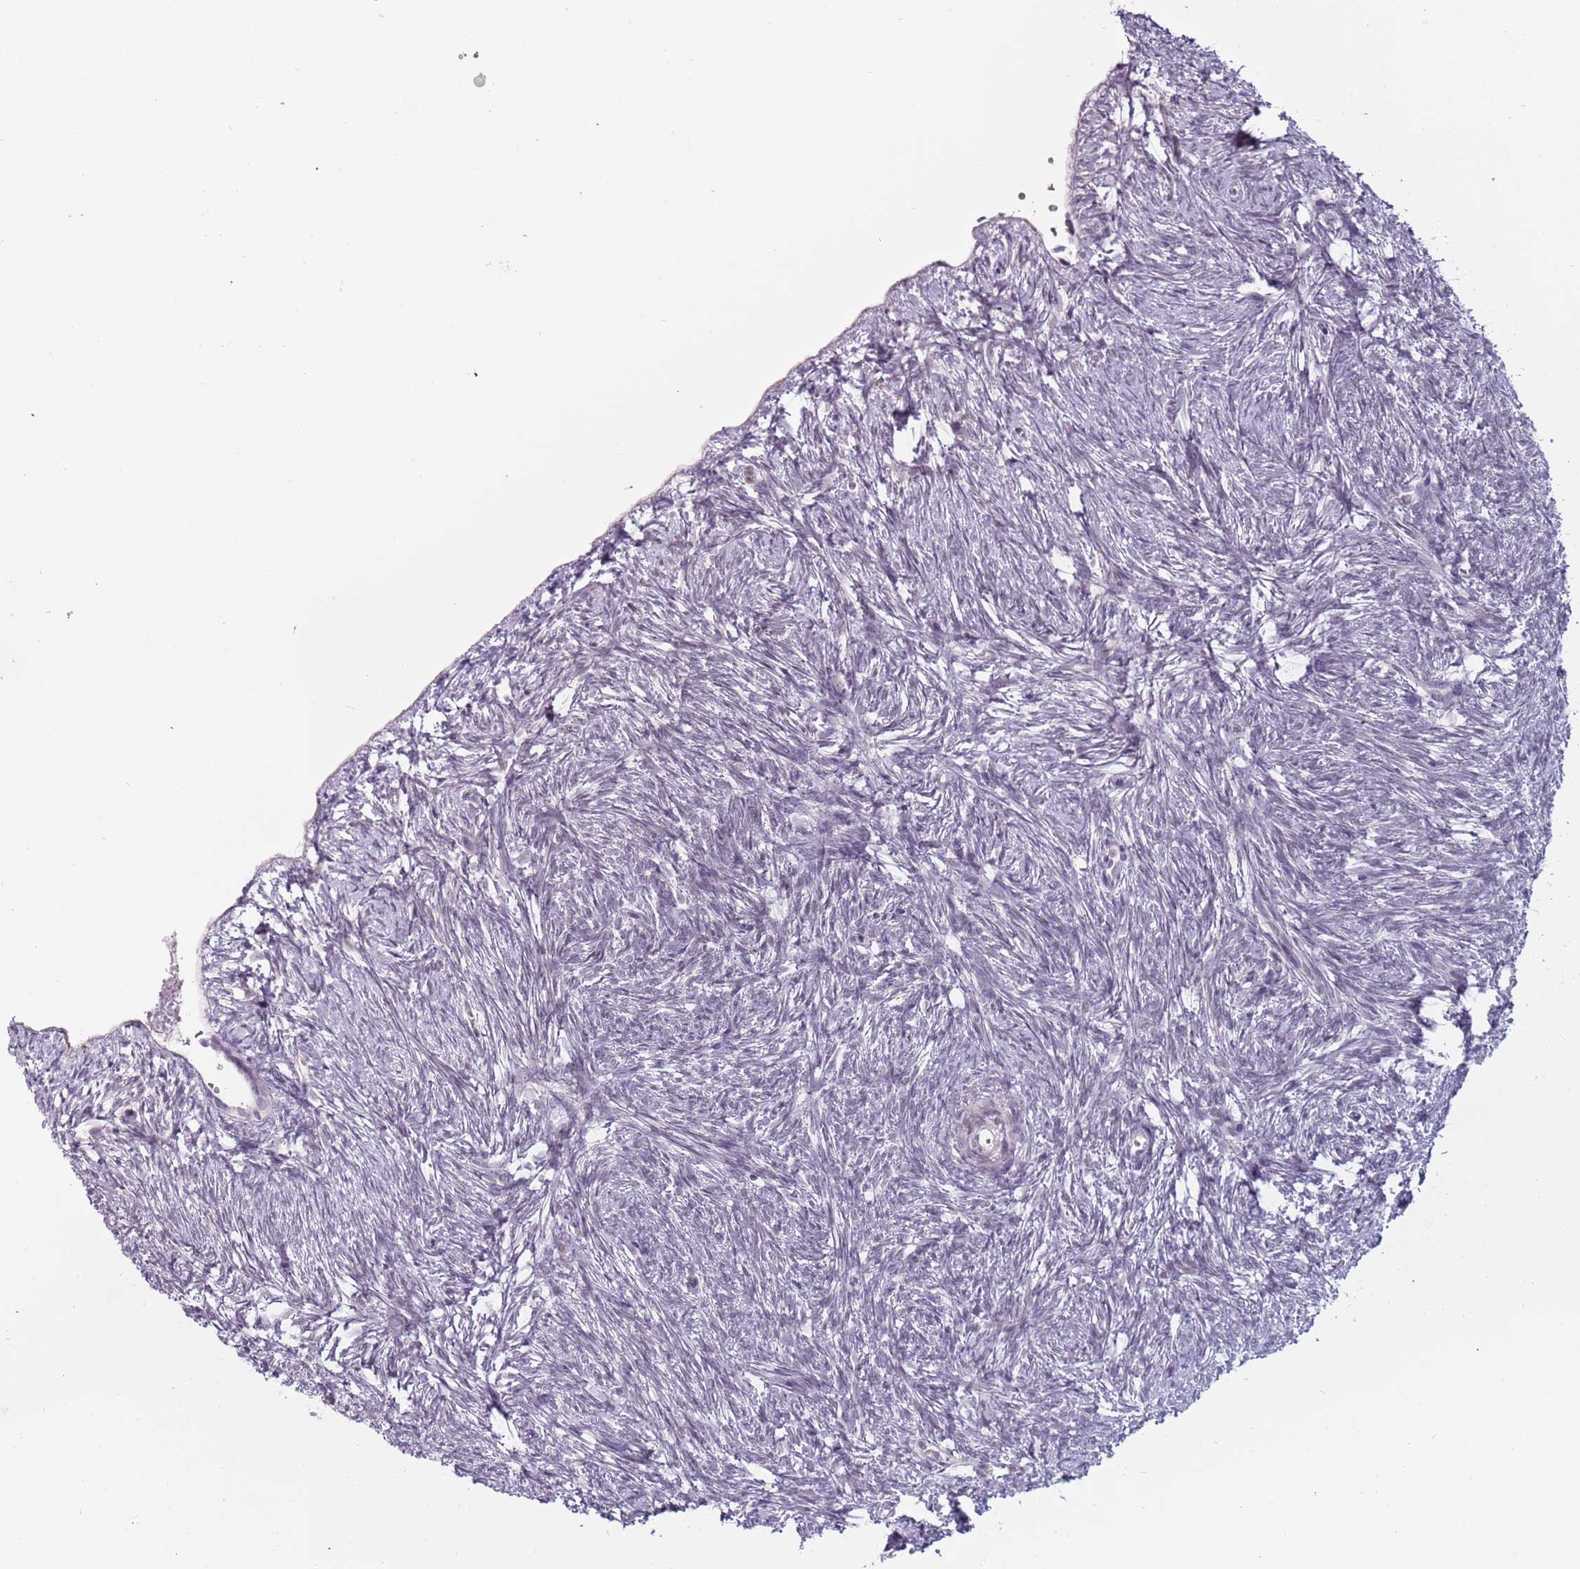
{"staining": {"intensity": "negative", "quantity": "none", "location": "none"}, "tissue": "ovary", "cell_type": "Ovarian stroma cells", "image_type": "normal", "snomed": [{"axis": "morphology", "description": "Normal tissue, NOS"}, {"axis": "topography", "description": "Ovary"}], "caption": "Immunohistochemistry histopathology image of benign ovary: ovary stained with DAB (3,3'-diaminobenzidine) exhibits no significant protein expression in ovarian stroma cells. (IHC, brightfield microscopy, high magnification).", "gene": "REXO4", "patient": {"sex": "female", "age": 51}}